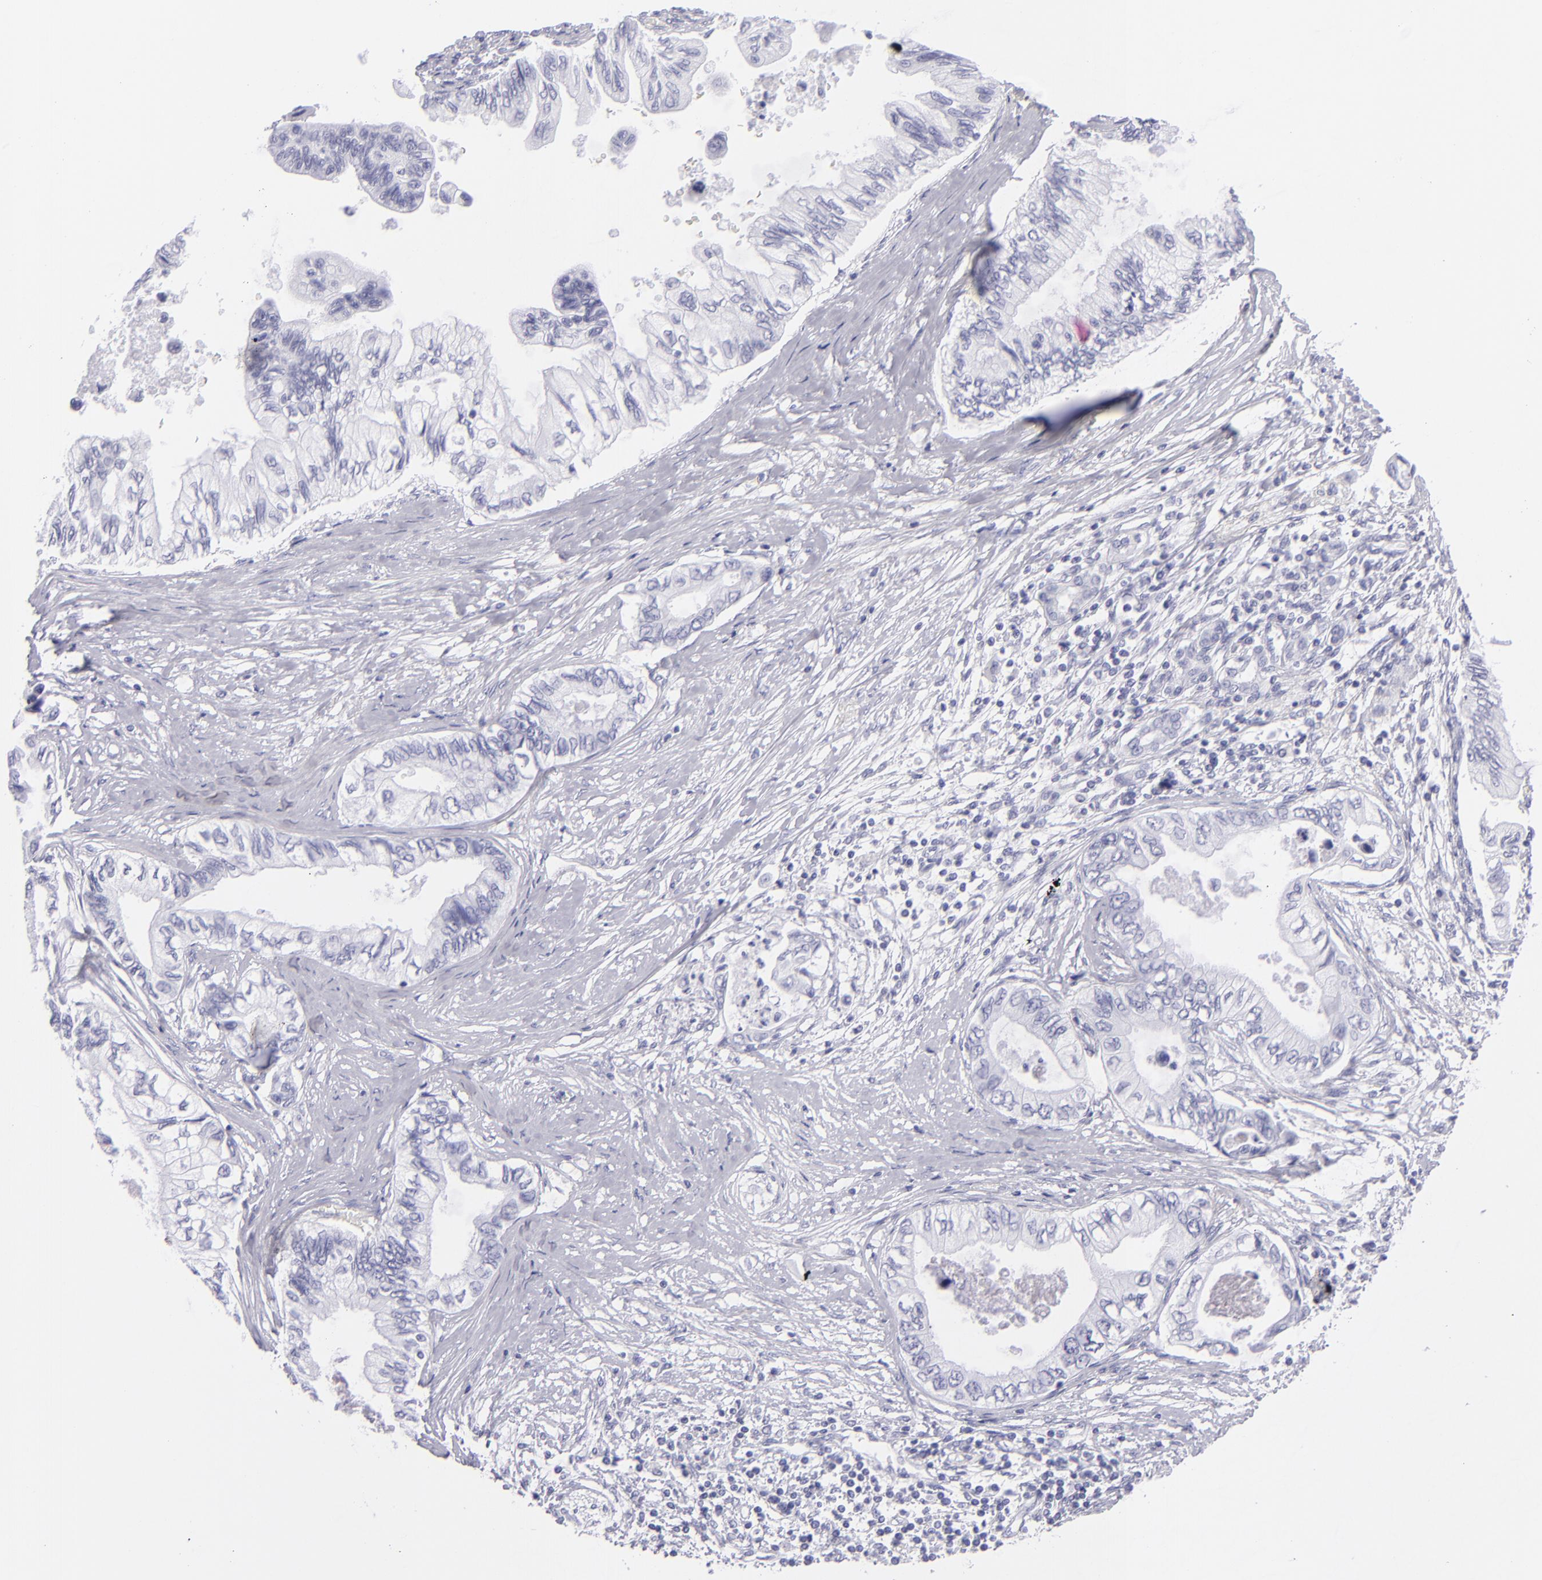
{"staining": {"intensity": "negative", "quantity": "none", "location": "none"}, "tissue": "pancreatic cancer", "cell_type": "Tumor cells", "image_type": "cancer", "snomed": [{"axis": "morphology", "description": "Adenocarcinoma, NOS"}, {"axis": "topography", "description": "Pancreas"}], "caption": "DAB immunohistochemical staining of human pancreatic cancer (adenocarcinoma) shows no significant staining in tumor cells. (DAB (3,3'-diaminobenzidine) IHC, high magnification).", "gene": "PVALB", "patient": {"sex": "female", "age": 66}}